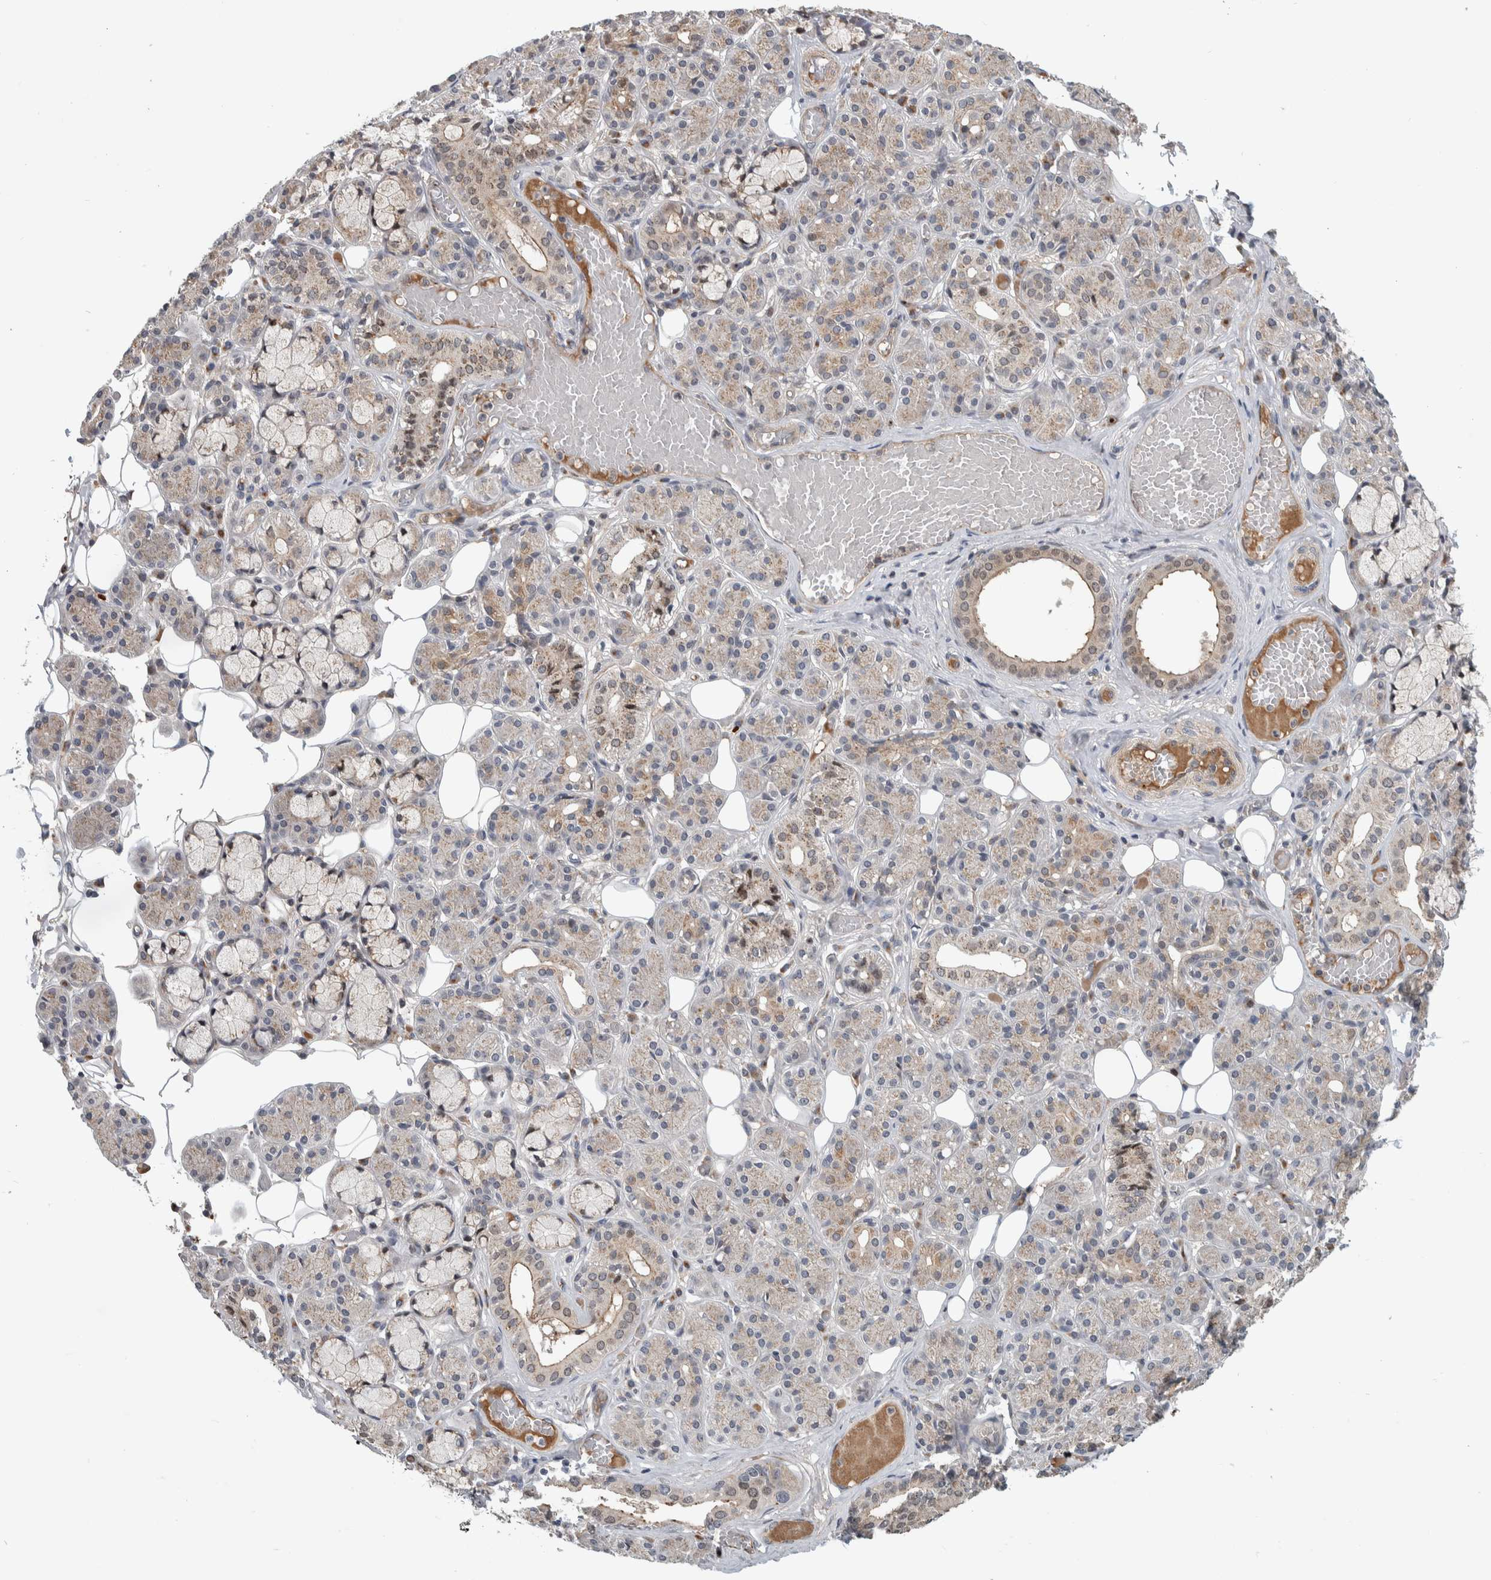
{"staining": {"intensity": "weak", "quantity": ">75%", "location": "cytoplasmic/membranous"}, "tissue": "salivary gland", "cell_type": "Glandular cells", "image_type": "normal", "snomed": [{"axis": "morphology", "description": "Normal tissue, NOS"}, {"axis": "topography", "description": "Salivary gland"}], "caption": "Brown immunohistochemical staining in unremarkable human salivary gland demonstrates weak cytoplasmic/membranous positivity in about >75% of glandular cells. (DAB (3,3'-diaminobenzidine) = brown stain, brightfield microscopy at high magnification).", "gene": "MSL1", "patient": {"sex": "male", "age": 63}}